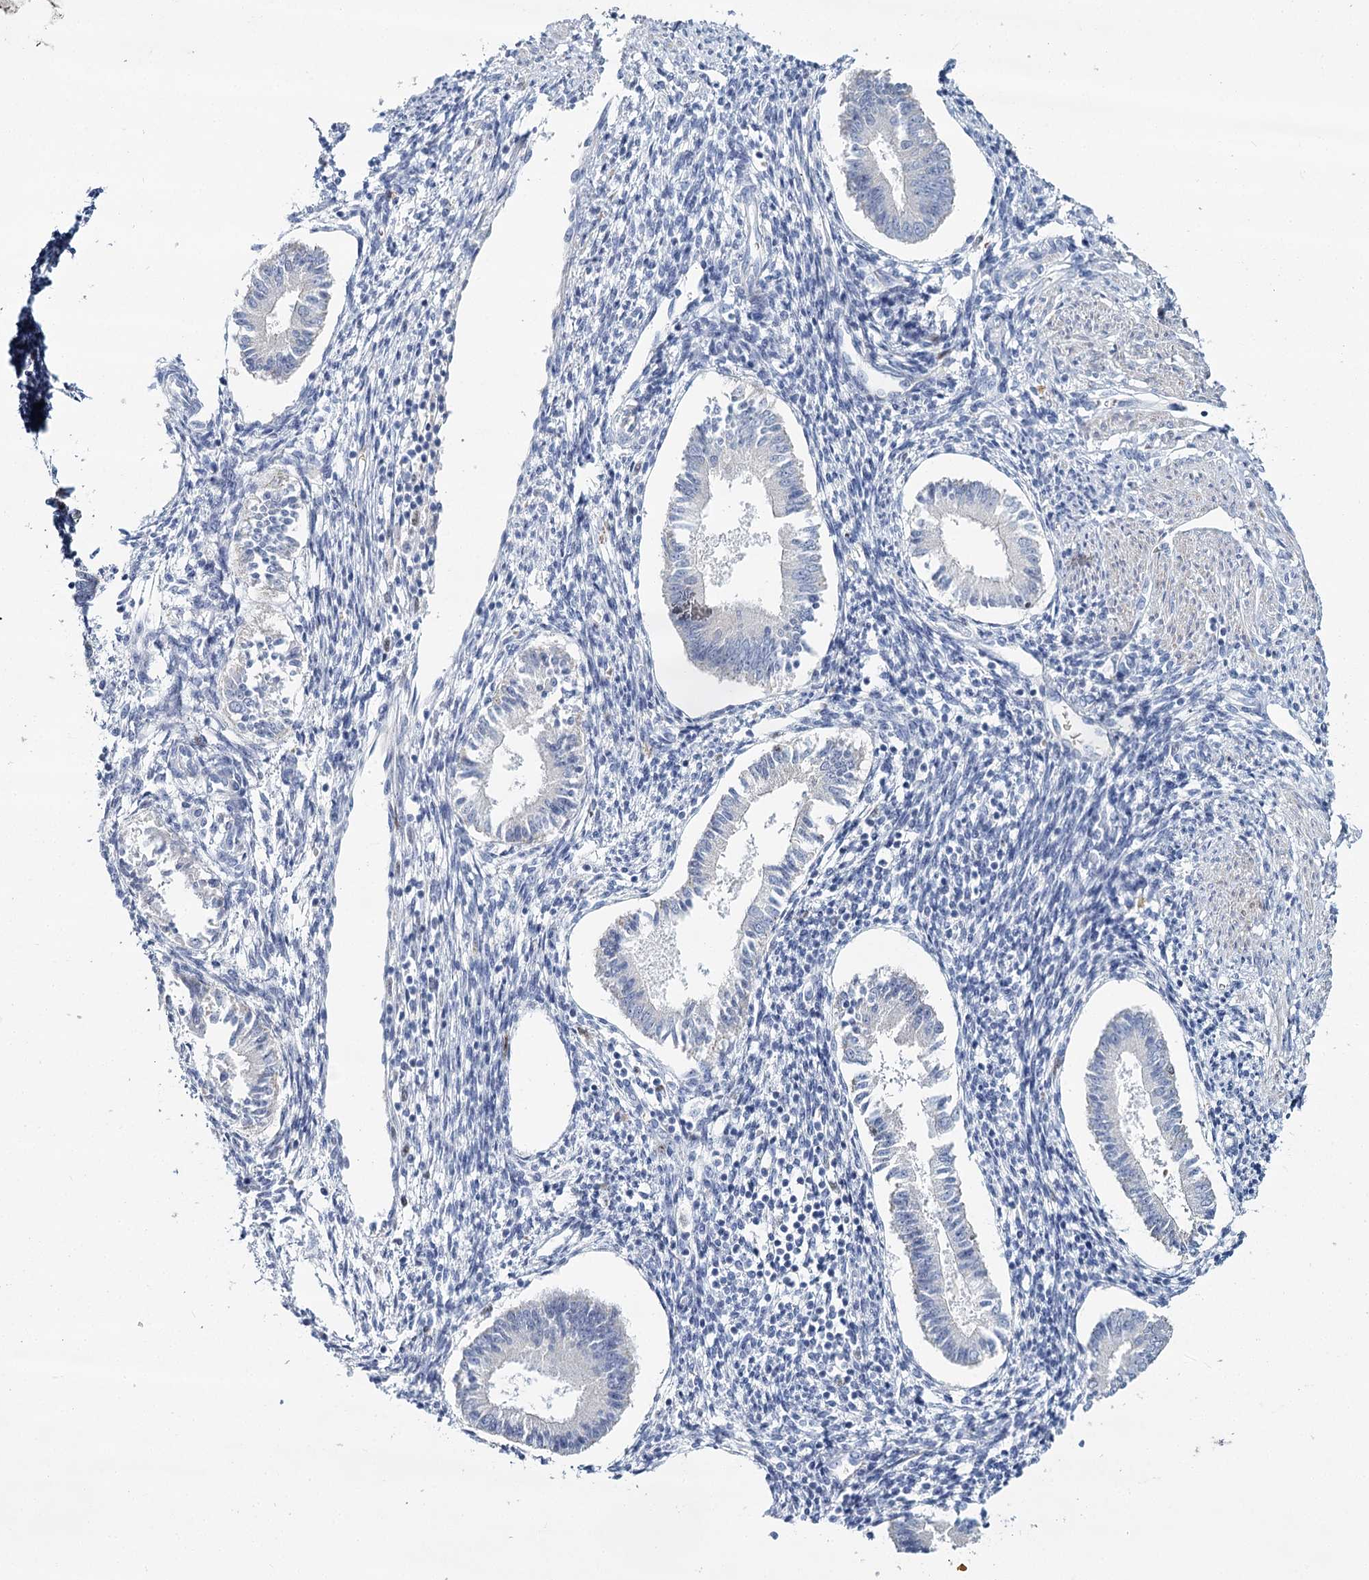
{"staining": {"intensity": "negative", "quantity": "none", "location": "none"}, "tissue": "endometrium", "cell_type": "Cells in endometrial stroma", "image_type": "normal", "snomed": [{"axis": "morphology", "description": "Normal tissue, NOS"}, {"axis": "topography", "description": "Uterus"}, {"axis": "topography", "description": "Endometrium"}], "caption": "The photomicrograph shows no staining of cells in endometrial stroma in normal endometrium. (Stains: DAB immunohistochemistry with hematoxylin counter stain, Microscopy: brightfield microscopy at high magnification).", "gene": "IGSF3", "patient": {"sex": "female", "age": 48}}